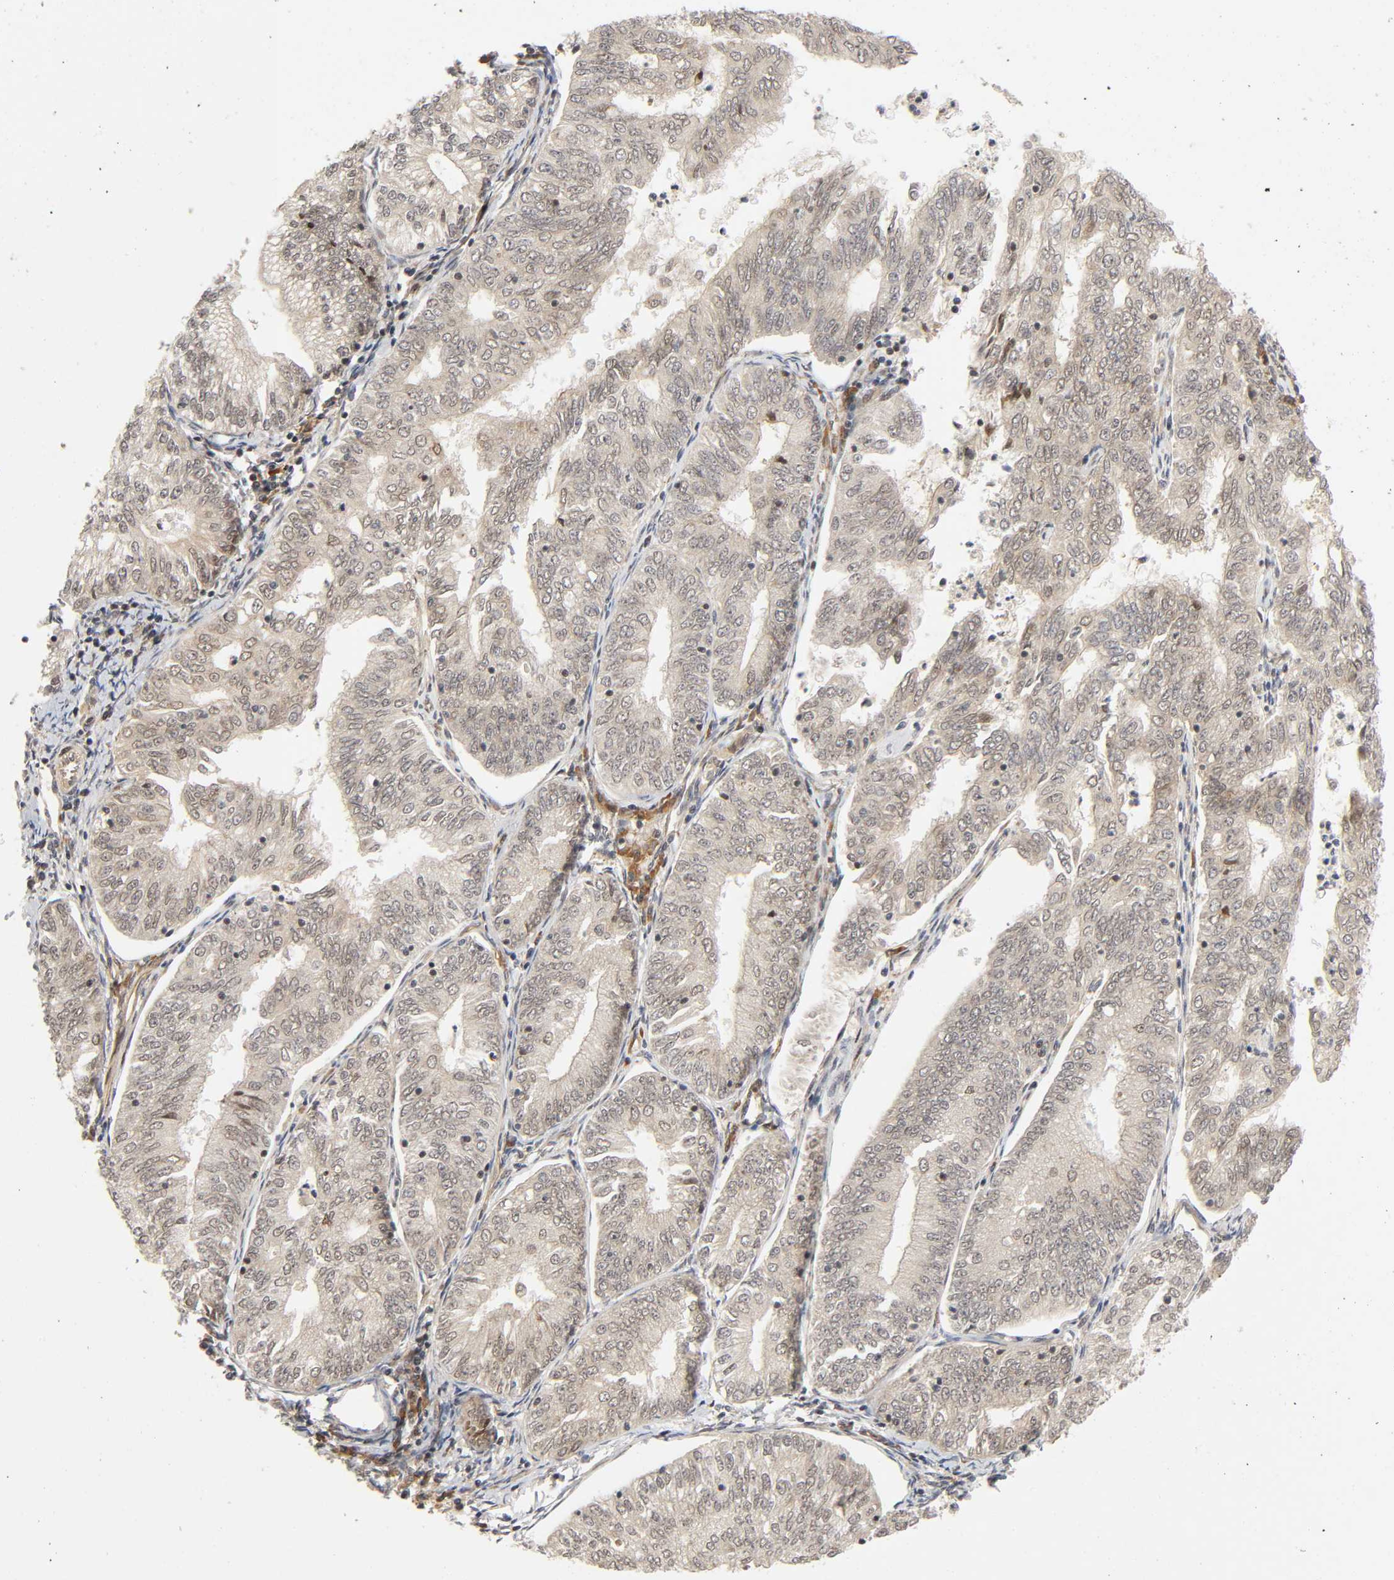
{"staining": {"intensity": "weak", "quantity": ">75%", "location": "cytoplasmic/membranous"}, "tissue": "endometrial cancer", "cell_type": "Tumor cells", "image_type": "cancer", "snomed": [{"axis": "morphology", "description": "Adenocarcinoma, NOS"}, {"axis": "topography", "description": "Endometrium"}], "caption": "DAB immunohistochemical staining of human endometrial adenocarcinoma demonstrates weak cytoplasmic/membranous protein positivity in approximately >75% of tumor cells.", "gene": "IQCJ-SCHIP1", "patient": {"sex": "female", "age": 69}}